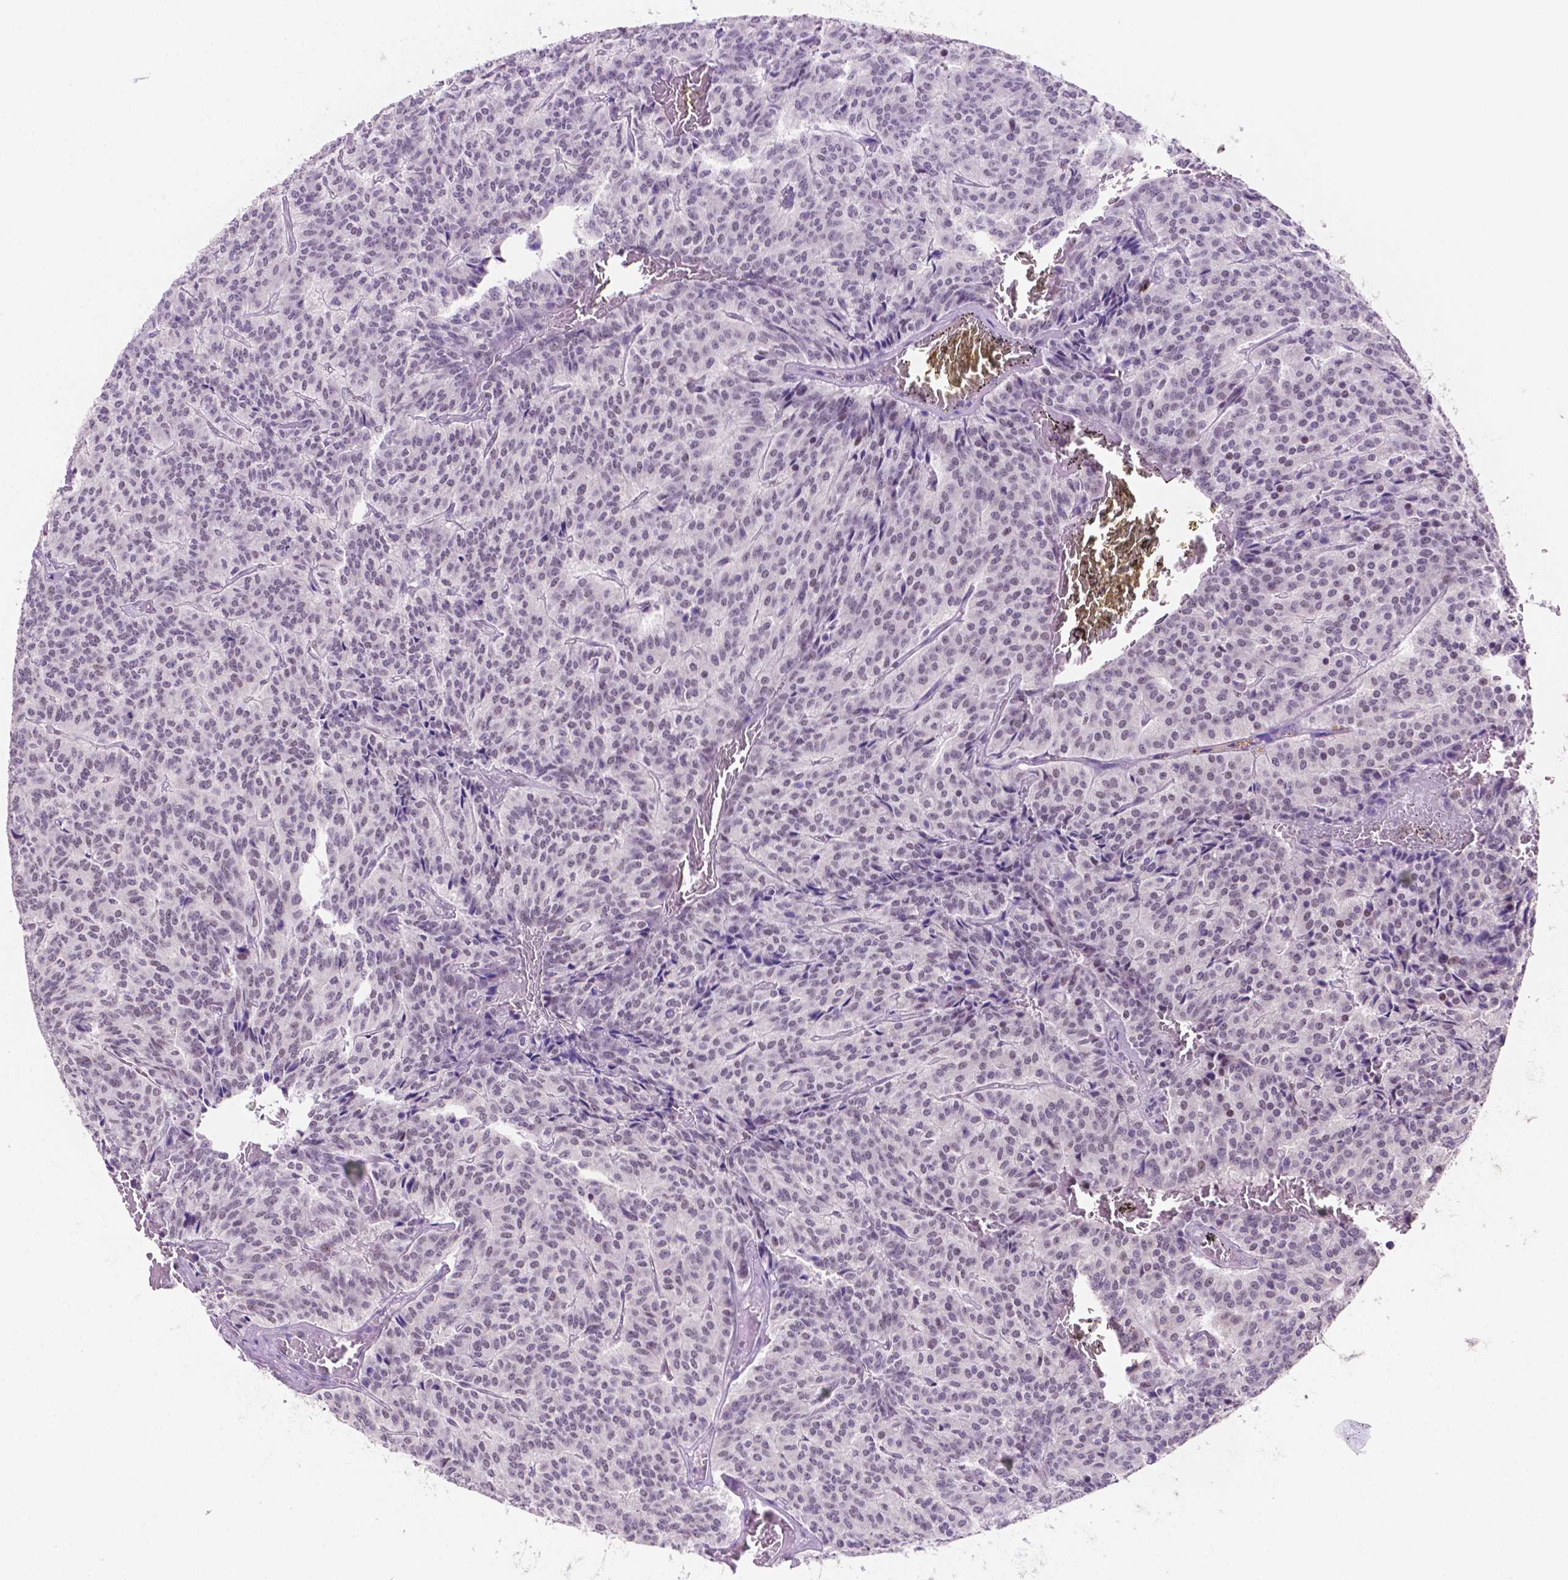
{"staining": {"intensity": "moderate", "quantity": "<25%", "location": "nuclear"}, "tissue": "carcinoid", "cell_type": "Tumor cells", "image_type": "cancer", "snomed": [{"axis": "morphology", "description": "Carcinoid, malignant, NOS"}, {"axis": "topography", "description": "Lung"}], "caption": "Moderate nuclear positivity is identified in approximately <25% of tumor cells in carcinoid (malignant).", "gene": "NCOR1", "patient": {"sex": "male", "age": 70}}